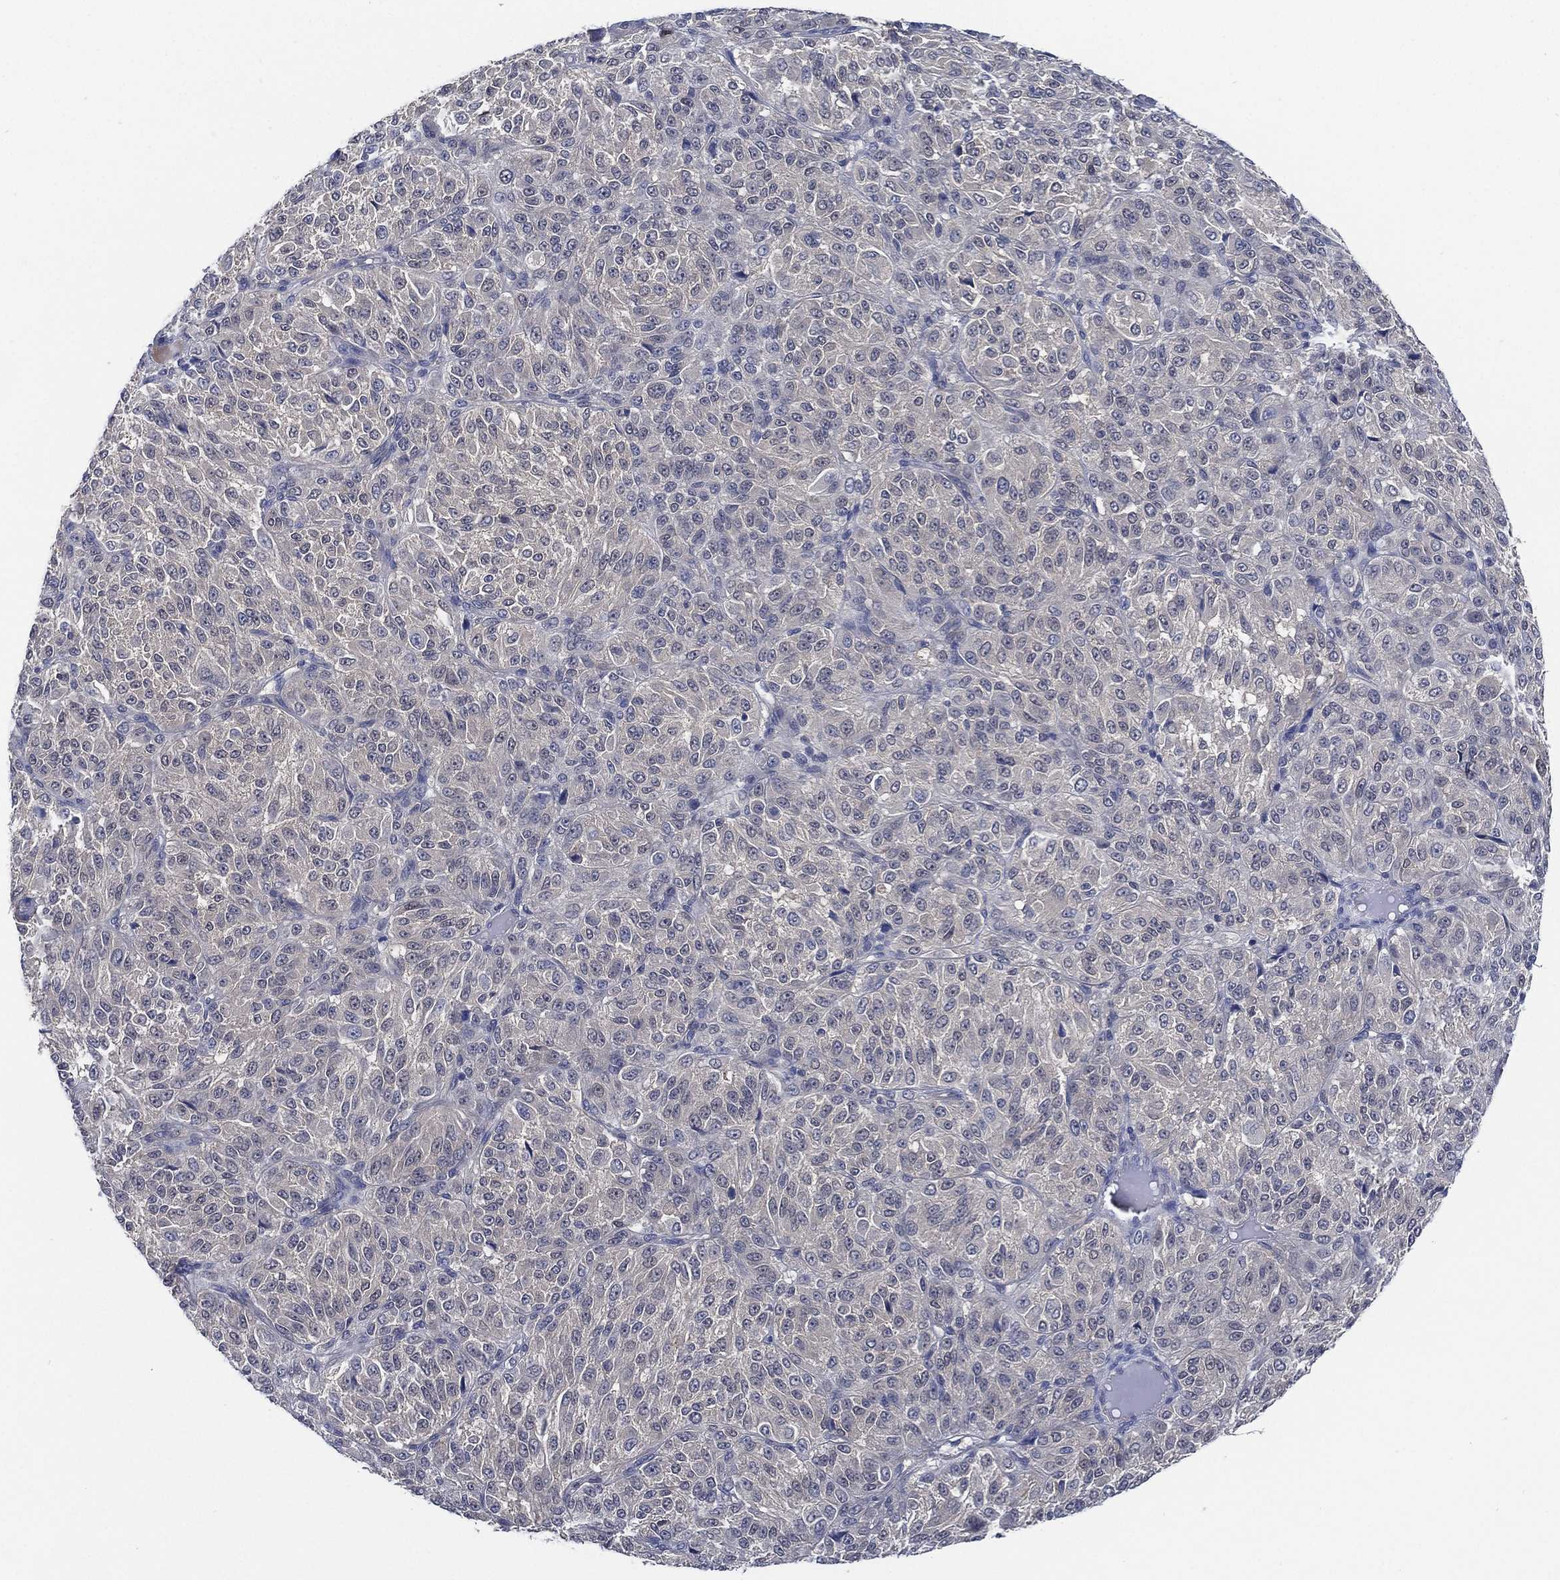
{"staining": {"intensity": "negative", "quantity": "none", "location": "none"}, "tissue": "melanoma", "cell_type": "Tumor cells", "image_type": "cancer", "snomed": [{"axis": "morphology", "description": "Malignant melanoma, Metastatic site"}, {"axis": "topography", "description": "Brain"}], "caption": "This is an immunohistochemistry photomicrograph of human malignant melanoma (metastatic site). There is no expression in tumor cells.", "gene": "C5orf46", "patient": {"sex": "female", "age": 56}}